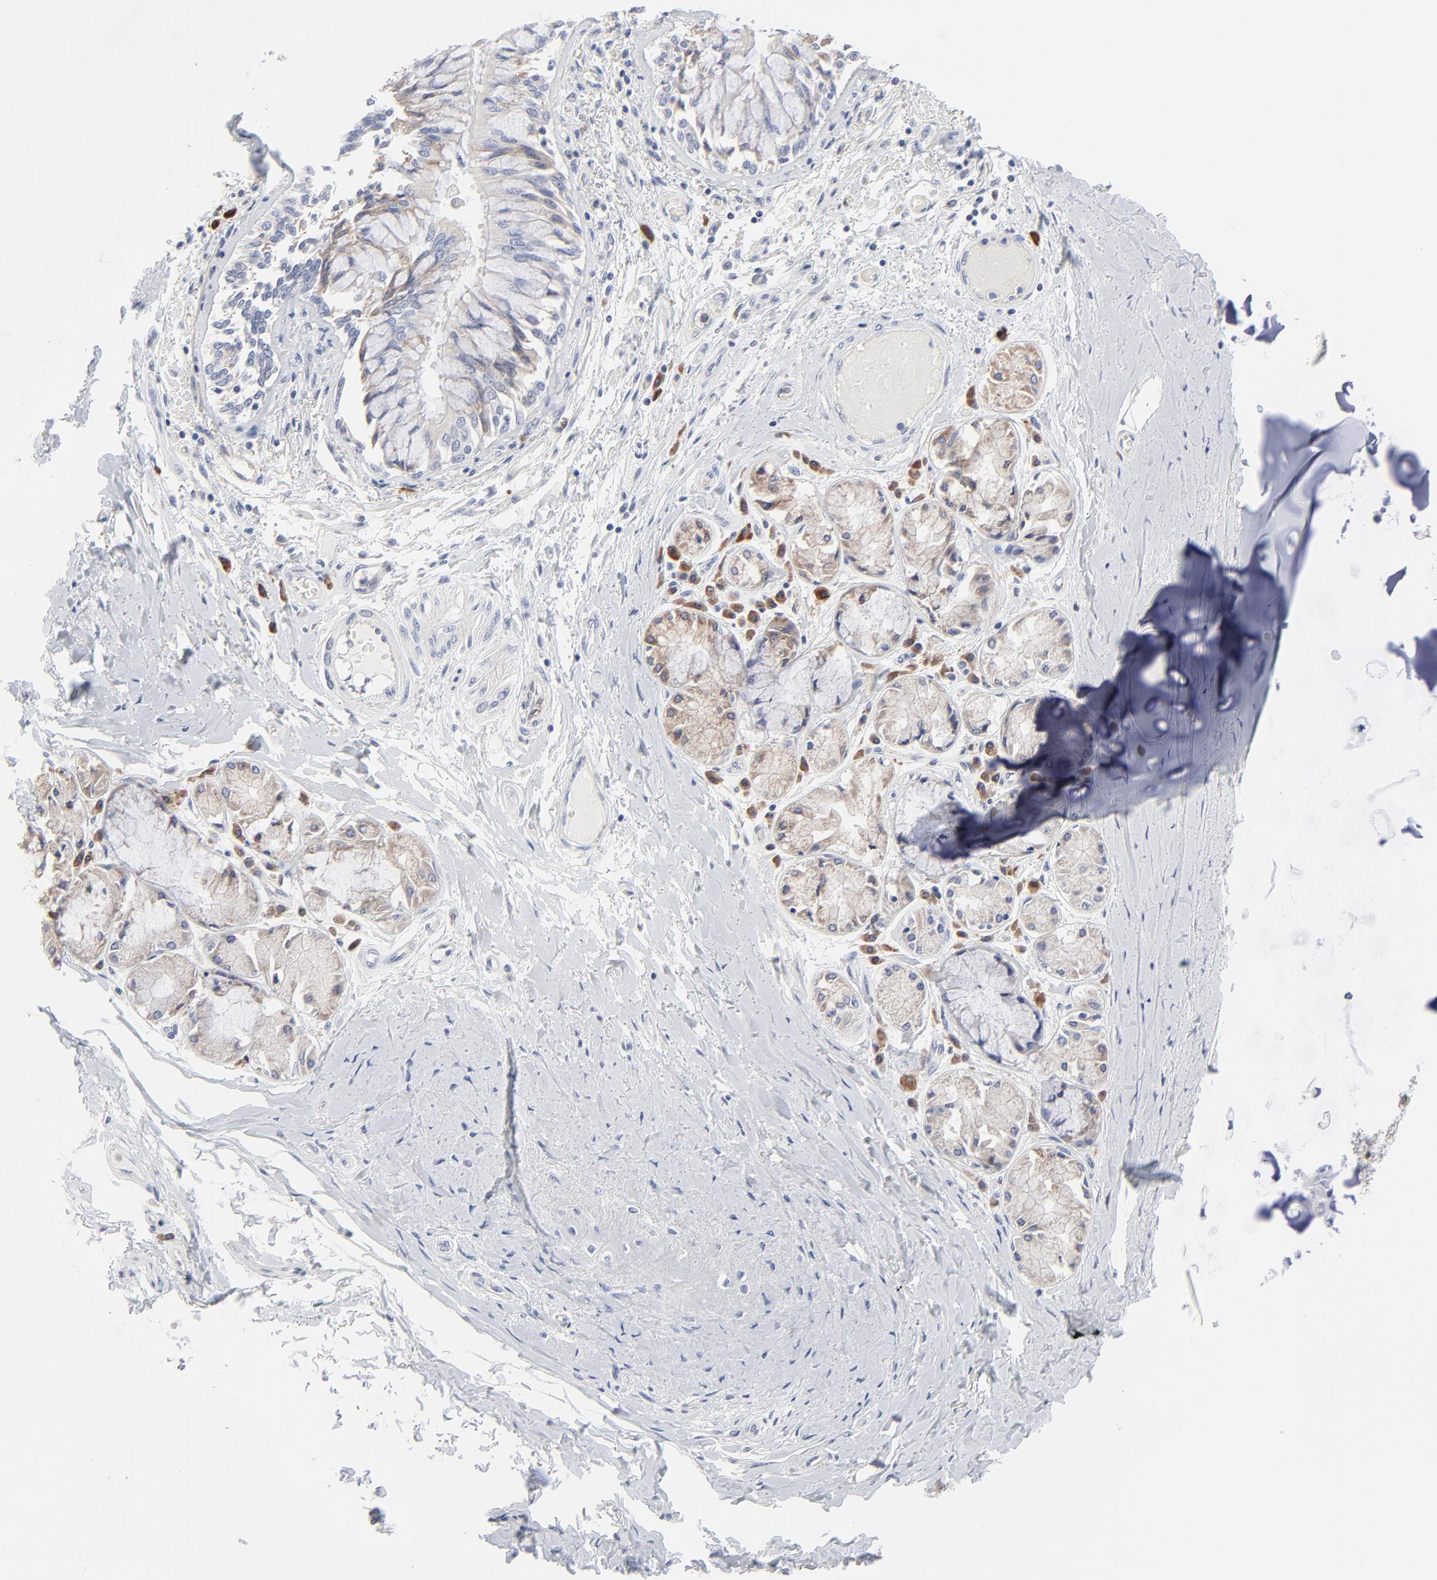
{"staining": {"intensity": "weak", "quantity": "25%-75%", "location": "cytoplasmic/membranous"}, "tissue": "bronchus", "cell_type": "Respiratory epithelial cells", "image_type": "normal", "snomed": [{"axis": "morphology", "description": "Normal tissue, NOS"}, {"axis": "topography", "description": "Cartilage tissue"}, {"axis": "topography", "description": "Bronchus"}, {"axis": "topography", "description": "Lung"}, {"axis": "topography", "description": "Peripheral nerve tissue"}], "caption": "High-power microscopy captured an IHC image of unremarkable bronchus, revealing weak cytoplasmic/membranous expression in approximately 25%-75% of respiratory epithelial cells. The protein of interest is shown in brown color, while the nuclei are stained blue.", "gene": "TRIM22", "patient": {"sex": "female", "age": 49}}